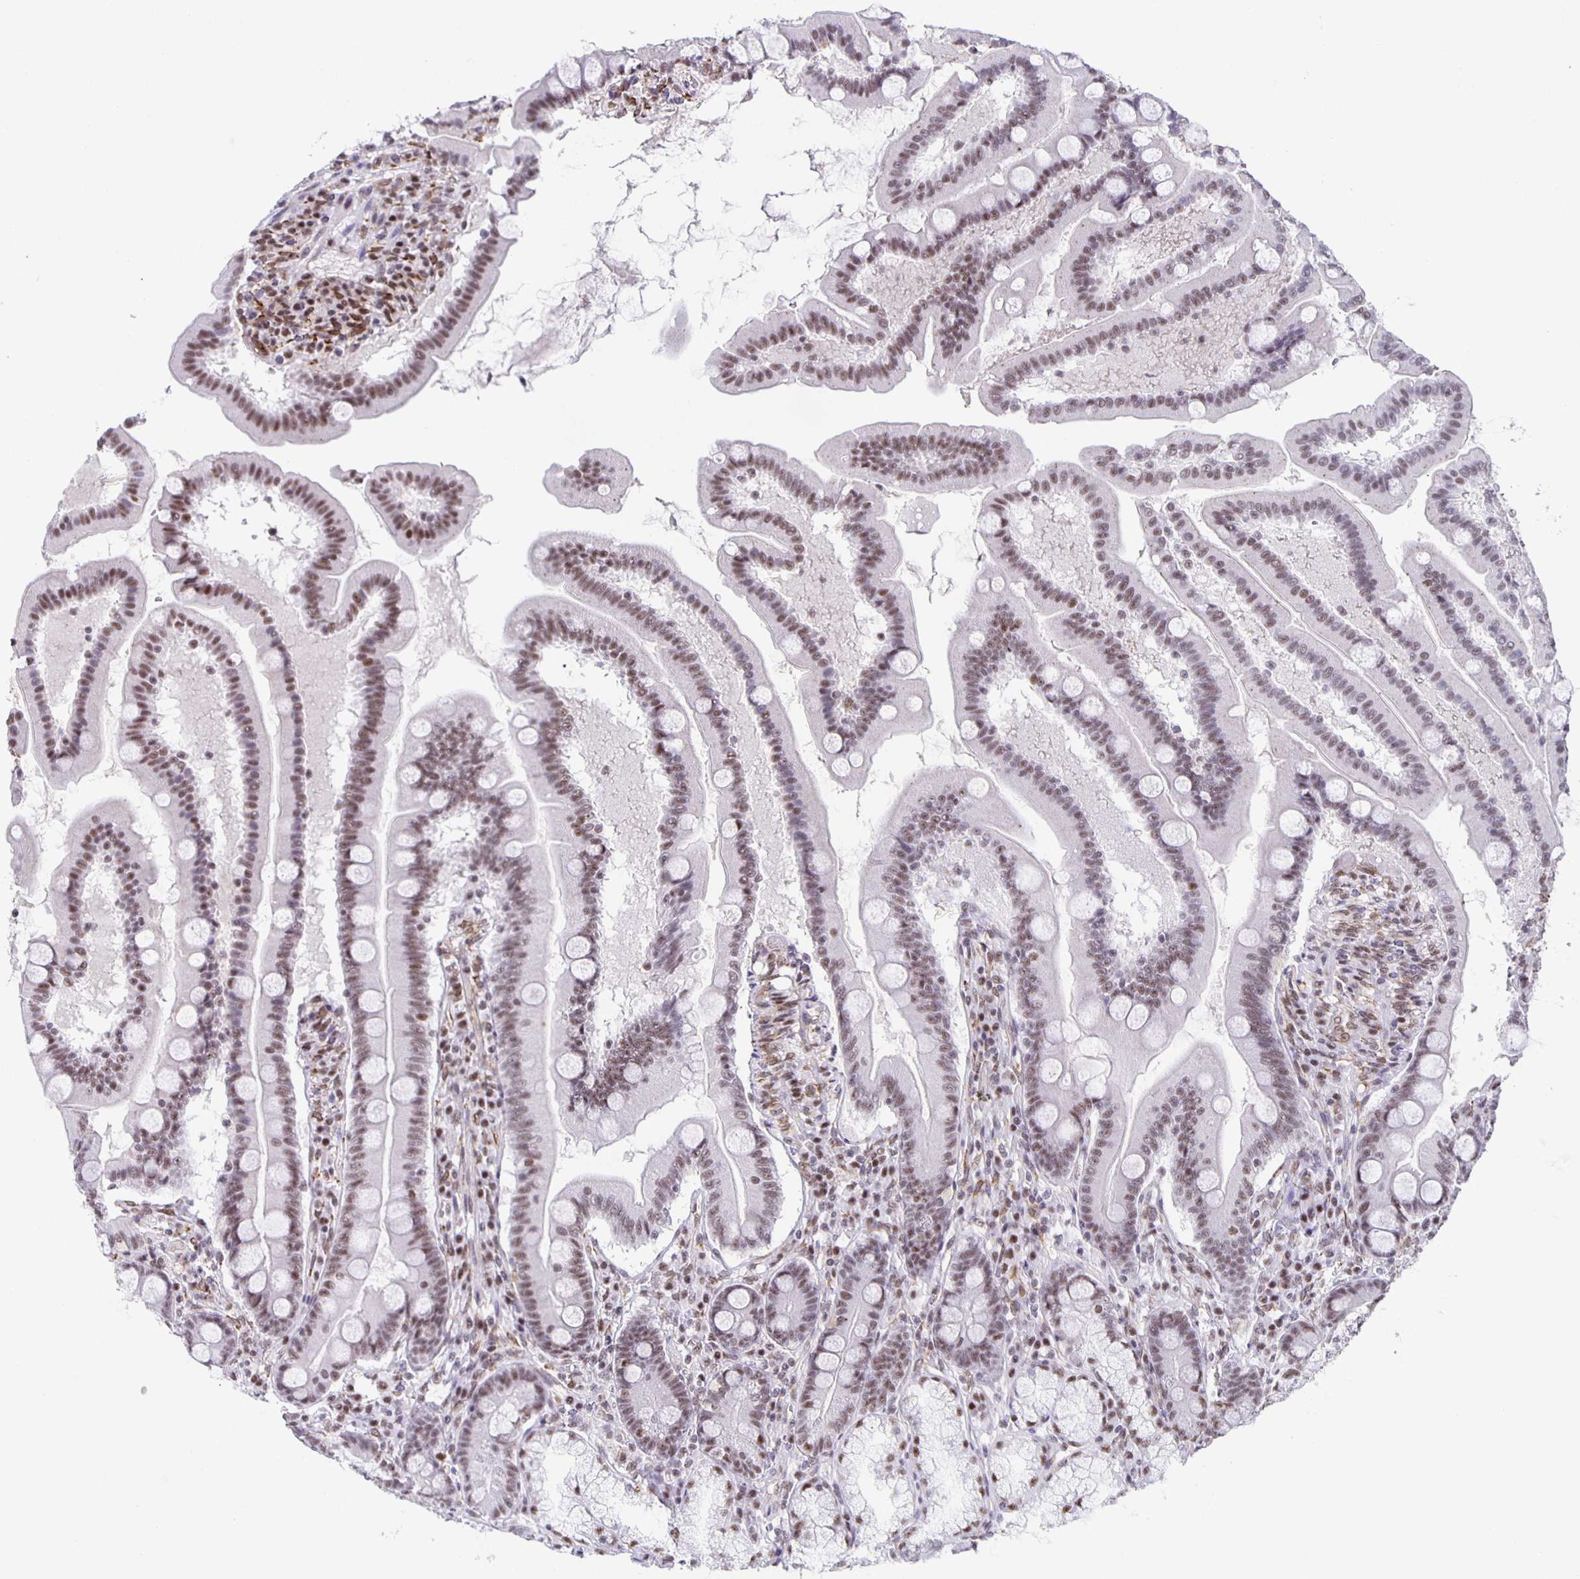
{"staining": {"intensity": "moderate", "quantity": ">75%", "location": "nuclear"}, "tissue": "duodenum", "cell_type": "Glandular cells", "image_type": "normal", "snomed": [{"axis": "morphology", "description": "Normal tissue, NOS"}, {"axis": "topography", "description": "Duodenum"}], "caption": "An immunohistochemistry micrograph of unremarkable tissue is shown. Protein staining in brown labels moderate nuclear positivity in duodenum within glandular cells. (DAB IHC with brightfield microscopy, high magnification).", "gene": "ZRANB2", "patient": {"sex": "female", "age": 67}}